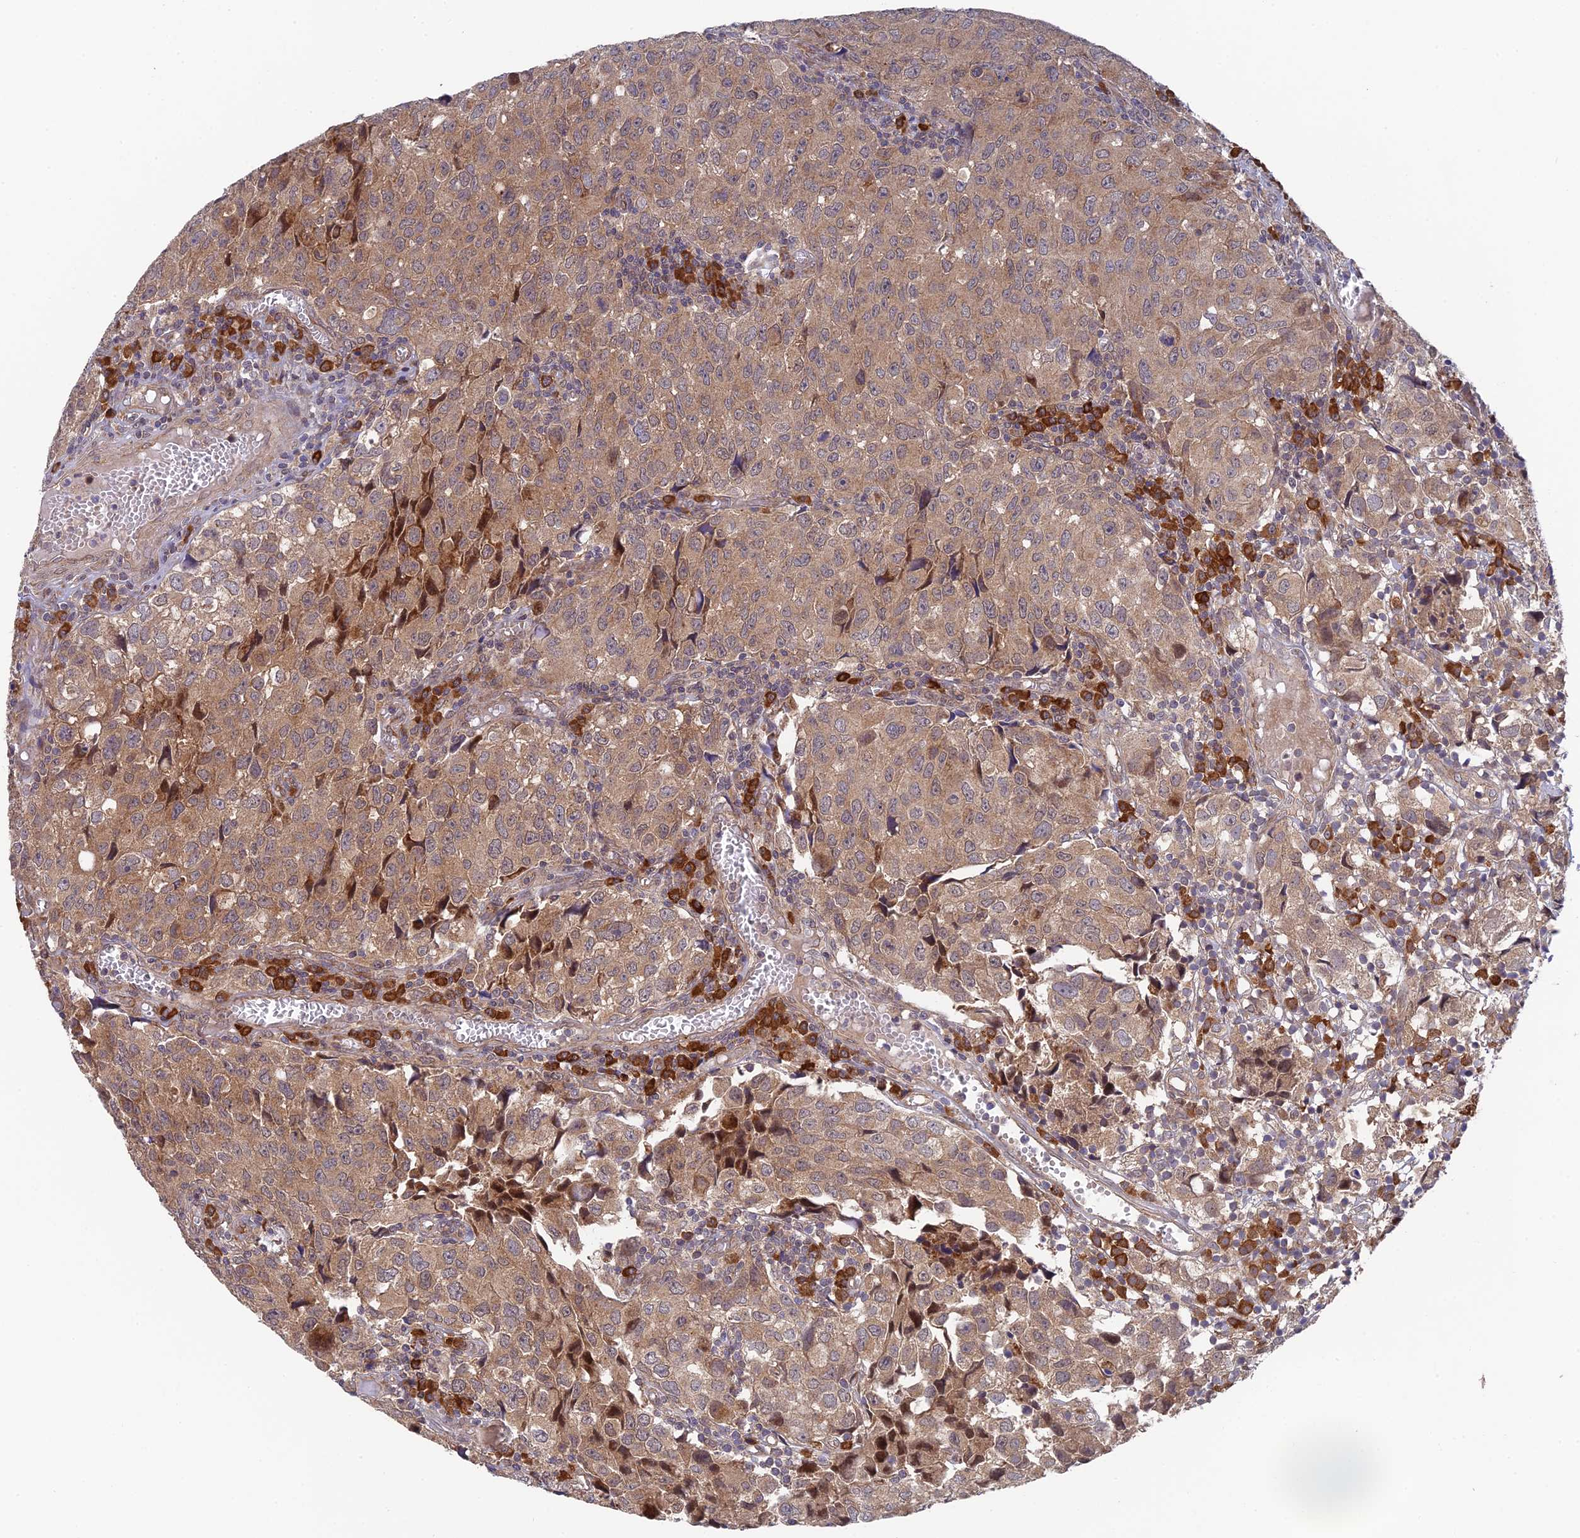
{"staining": {"intensity": "weak", "quantity": ">75%", "location": "cytoplasmic/membranous"}, "tissue": "urothelial cancer", "cell_type": "Tumor cells", "image_type": "cancer", "snomed": [{"axis": "morphology", "description": "Urothelial carcinoma, High grade"}, {"axis": "topography", "description": "Urinary bladder"}], "caption": "There is low levels of weak cytoplasmic/membranous positivity in tumor cells of urothelial carcinoma (high-grade), as demonstrated by immunohistochemical staining (brown color).", "gene": "UROS", "patient": {"sex": "female", "age": 75}}